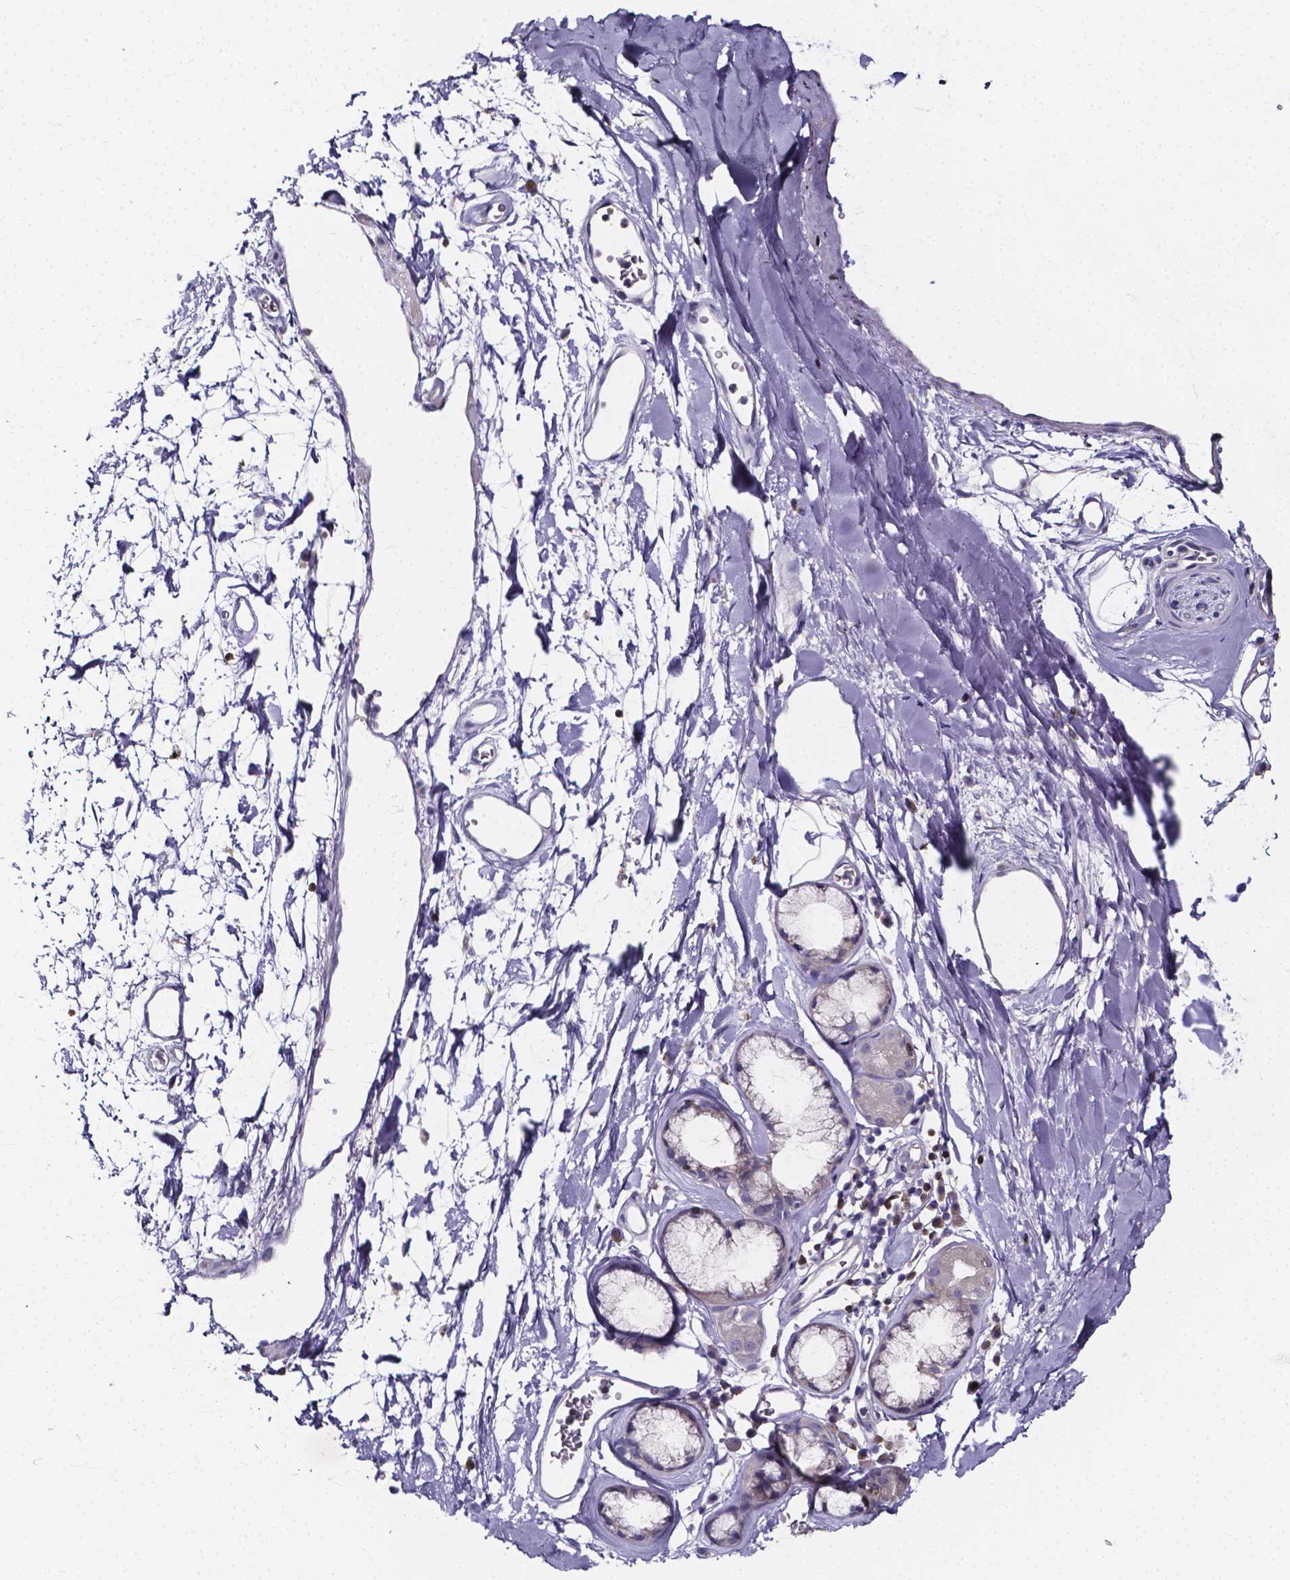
{"staining": {"intensity": "moderate", "quantity": "25%-75%", "location": "cytoplasmic/membranous"}, "tissue": "adipose tissue", "cell_type": "Adipocytes", "image_type": "normal", "snomed": [{"axis": "morphology", "description": "Normal tissue, NOS"}, {"axis": "topography", "description": "Cartilage tissue"}, {"axis": "topography", "description": "Bronchus"}], "caption": "About 25%-75% of adipocytes in benign human adipose tissue display moderate cytoplasmic/membranous protein positivity as visualized by brown immunohistochemical staining.", "gene": "THEMIS", "patient": {"sex": "male", "age": 58}}